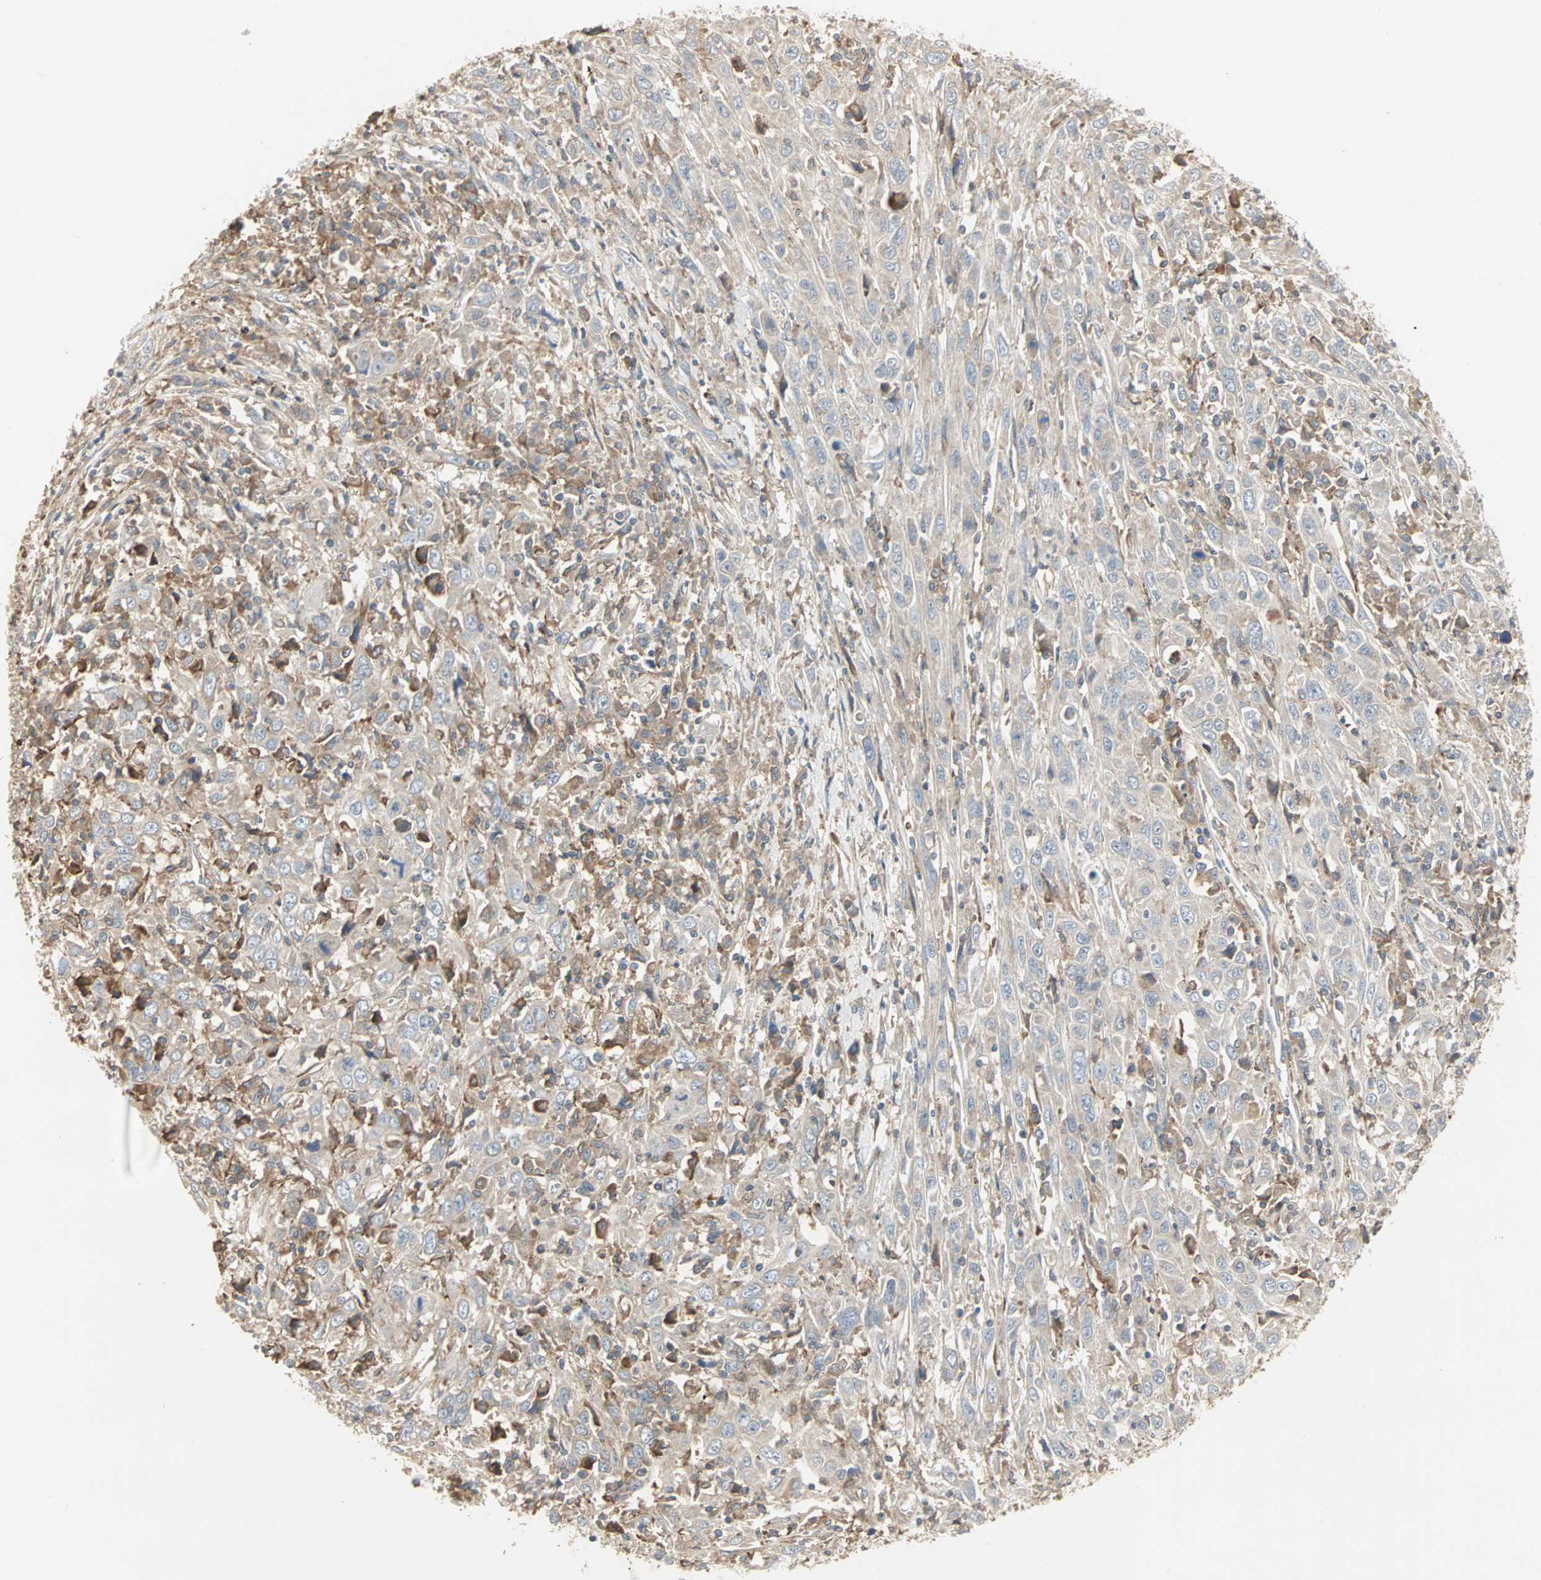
{"staining": {"intensity": "weak", "quantity": ">75%", "location": "cytoplasmic/membranous"}, "tissue": "cervical cancer", "cell_type": "Tumor cells", "image_type": "cancer", "snomed": [{"axis": "morphology", "description": "Squamous cell carcinoma, NOS"}, {"axis": "topography", "description": "Cervix"}], "caption": "Protein expression analysis of human cervical cancer (squamous cell carcinoma) reveals weak cytoplasmic/membranous positivity in about >75% of tumor cells.", "gene": "GNAI2", "patient": {"sex": "female", "age": 46}}